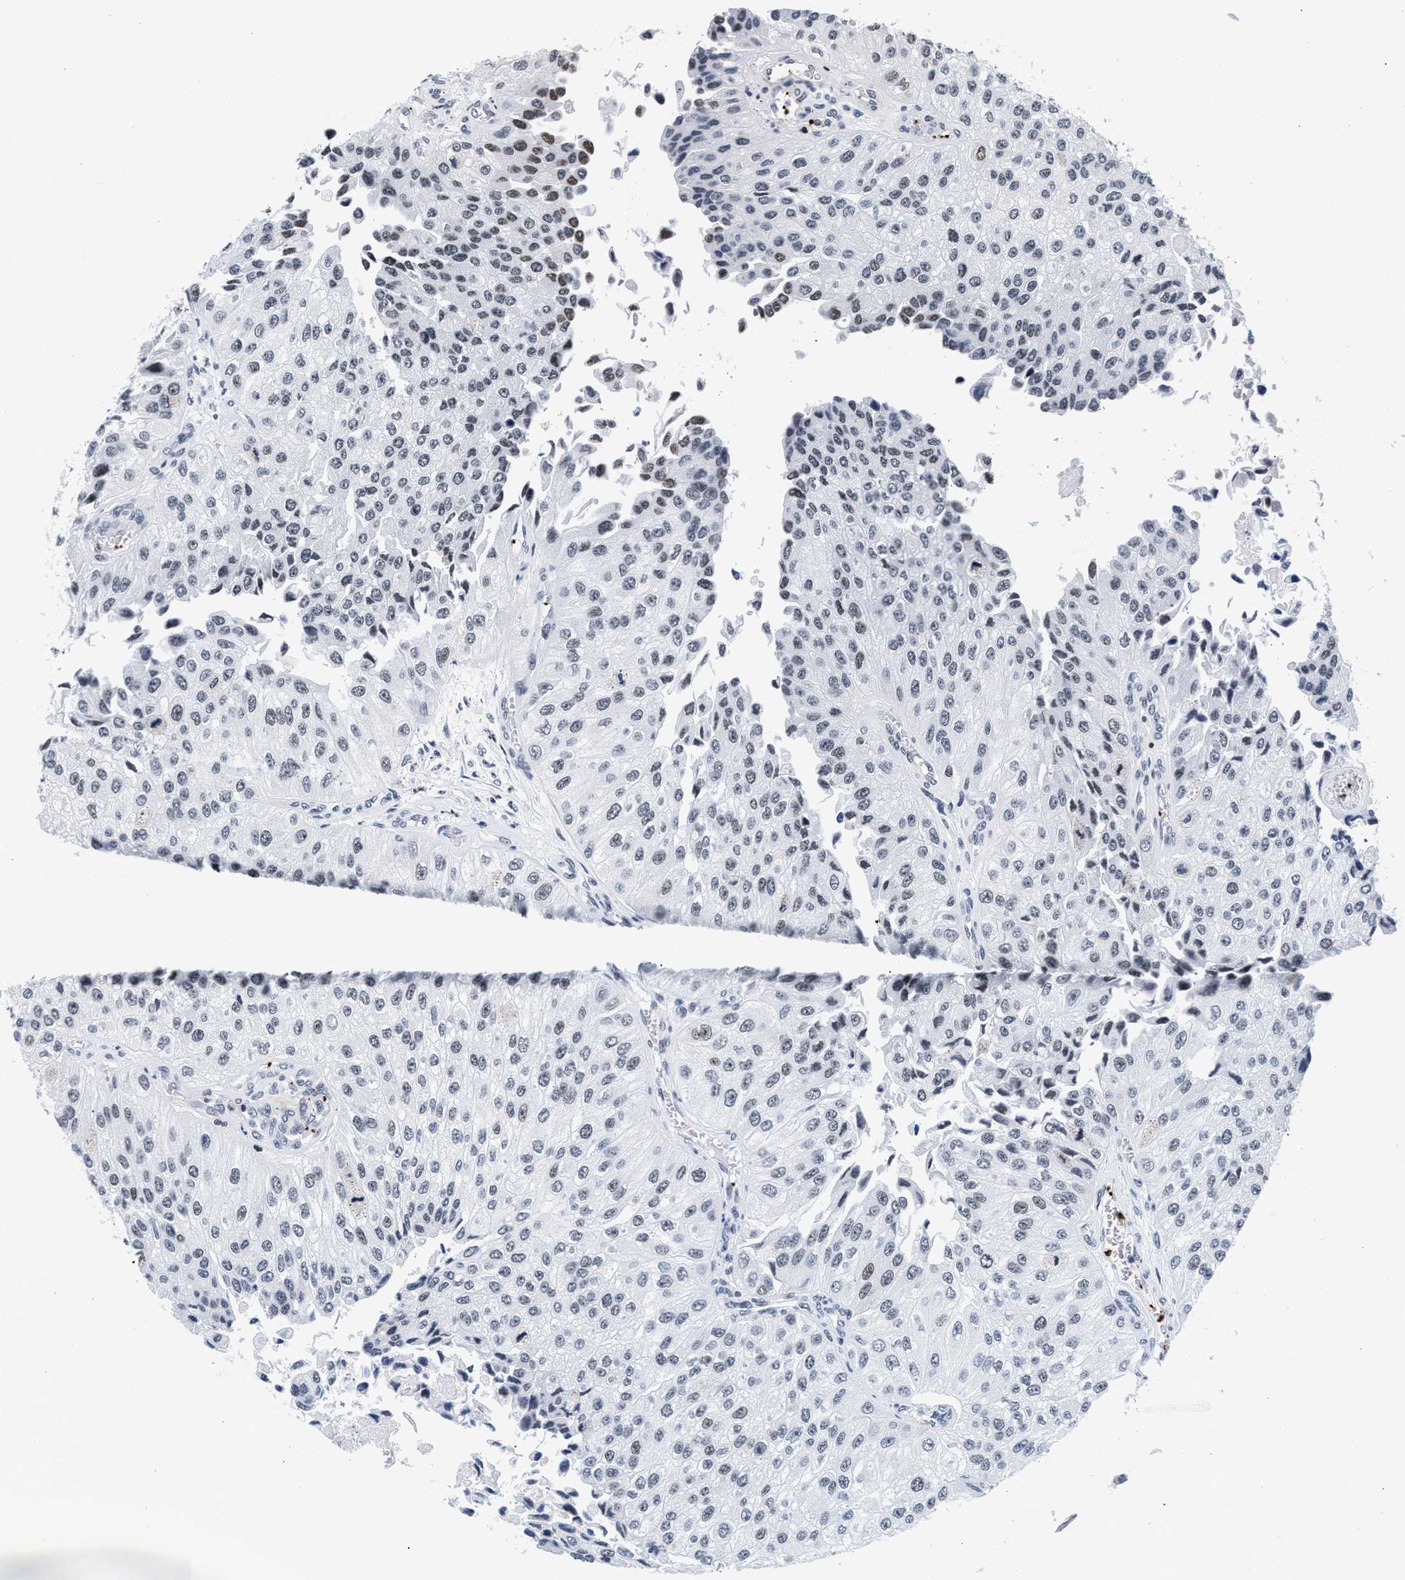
{"staining": {"intensity": "weak", "quantity": "<25%", "location": "nuclear"}, "tissue": "urothelial cancer", "cell_type": "Tumor cells", "image_type": "cancer", "snomed": [{"axis": "morphology", "description": "Urothelial carcinoma, High grade"}, {"axis": "topography", "description": "Kidney"}, {"axis": "topography", "description": "Urinary bladder"}], "caption": "DAB immunohistochemical staining of urothelial carcinoma (high-grade) reveals no significant expression in tumor cells. (DAB IHC visualized using brightfield microscopy, high magnification).", "gene": "RAD21", "patient": {"sex": "male", "age": 77}}